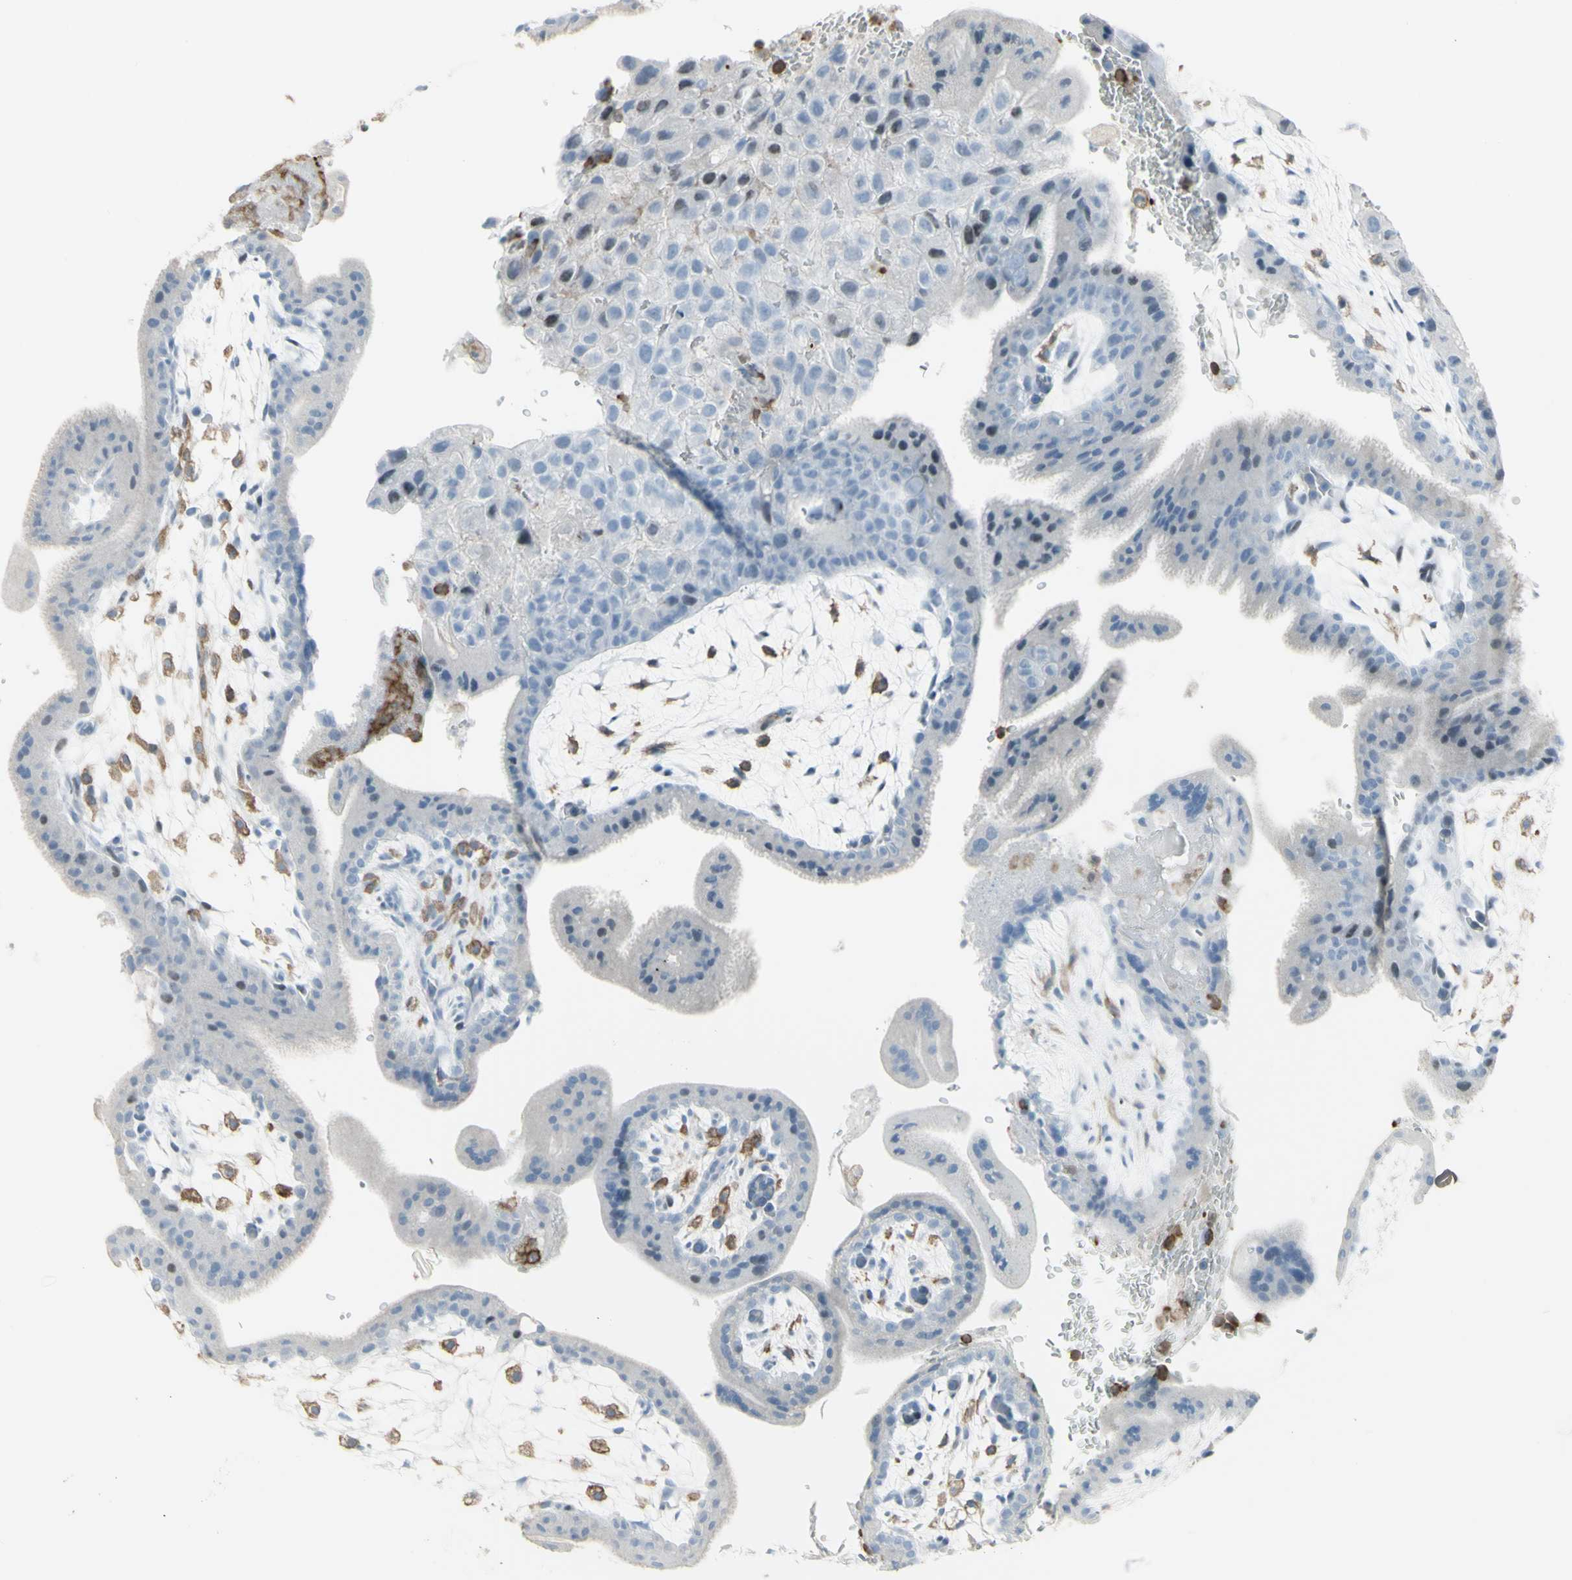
{"staining": {"intensity": "negative", "quantity": "none", "location": "none"}, "tissue": "placenta", "cell_type": "Trophoblastic cells", "image_type": "normal", "snomed": [{"axis": "morphology", "description": "Normal tissue, NOS"}, {"axis": "topography", "description": "Placenta"}], "caption": "This image is of benign placenta stained with immunohistochemistry (IHC) to label a protein in brown with the nuclei are counter-stained blue. There is no staining in trophoblastic cells.", "gene": "NRG1", "patient": {"sex": "female", "age": 35}}